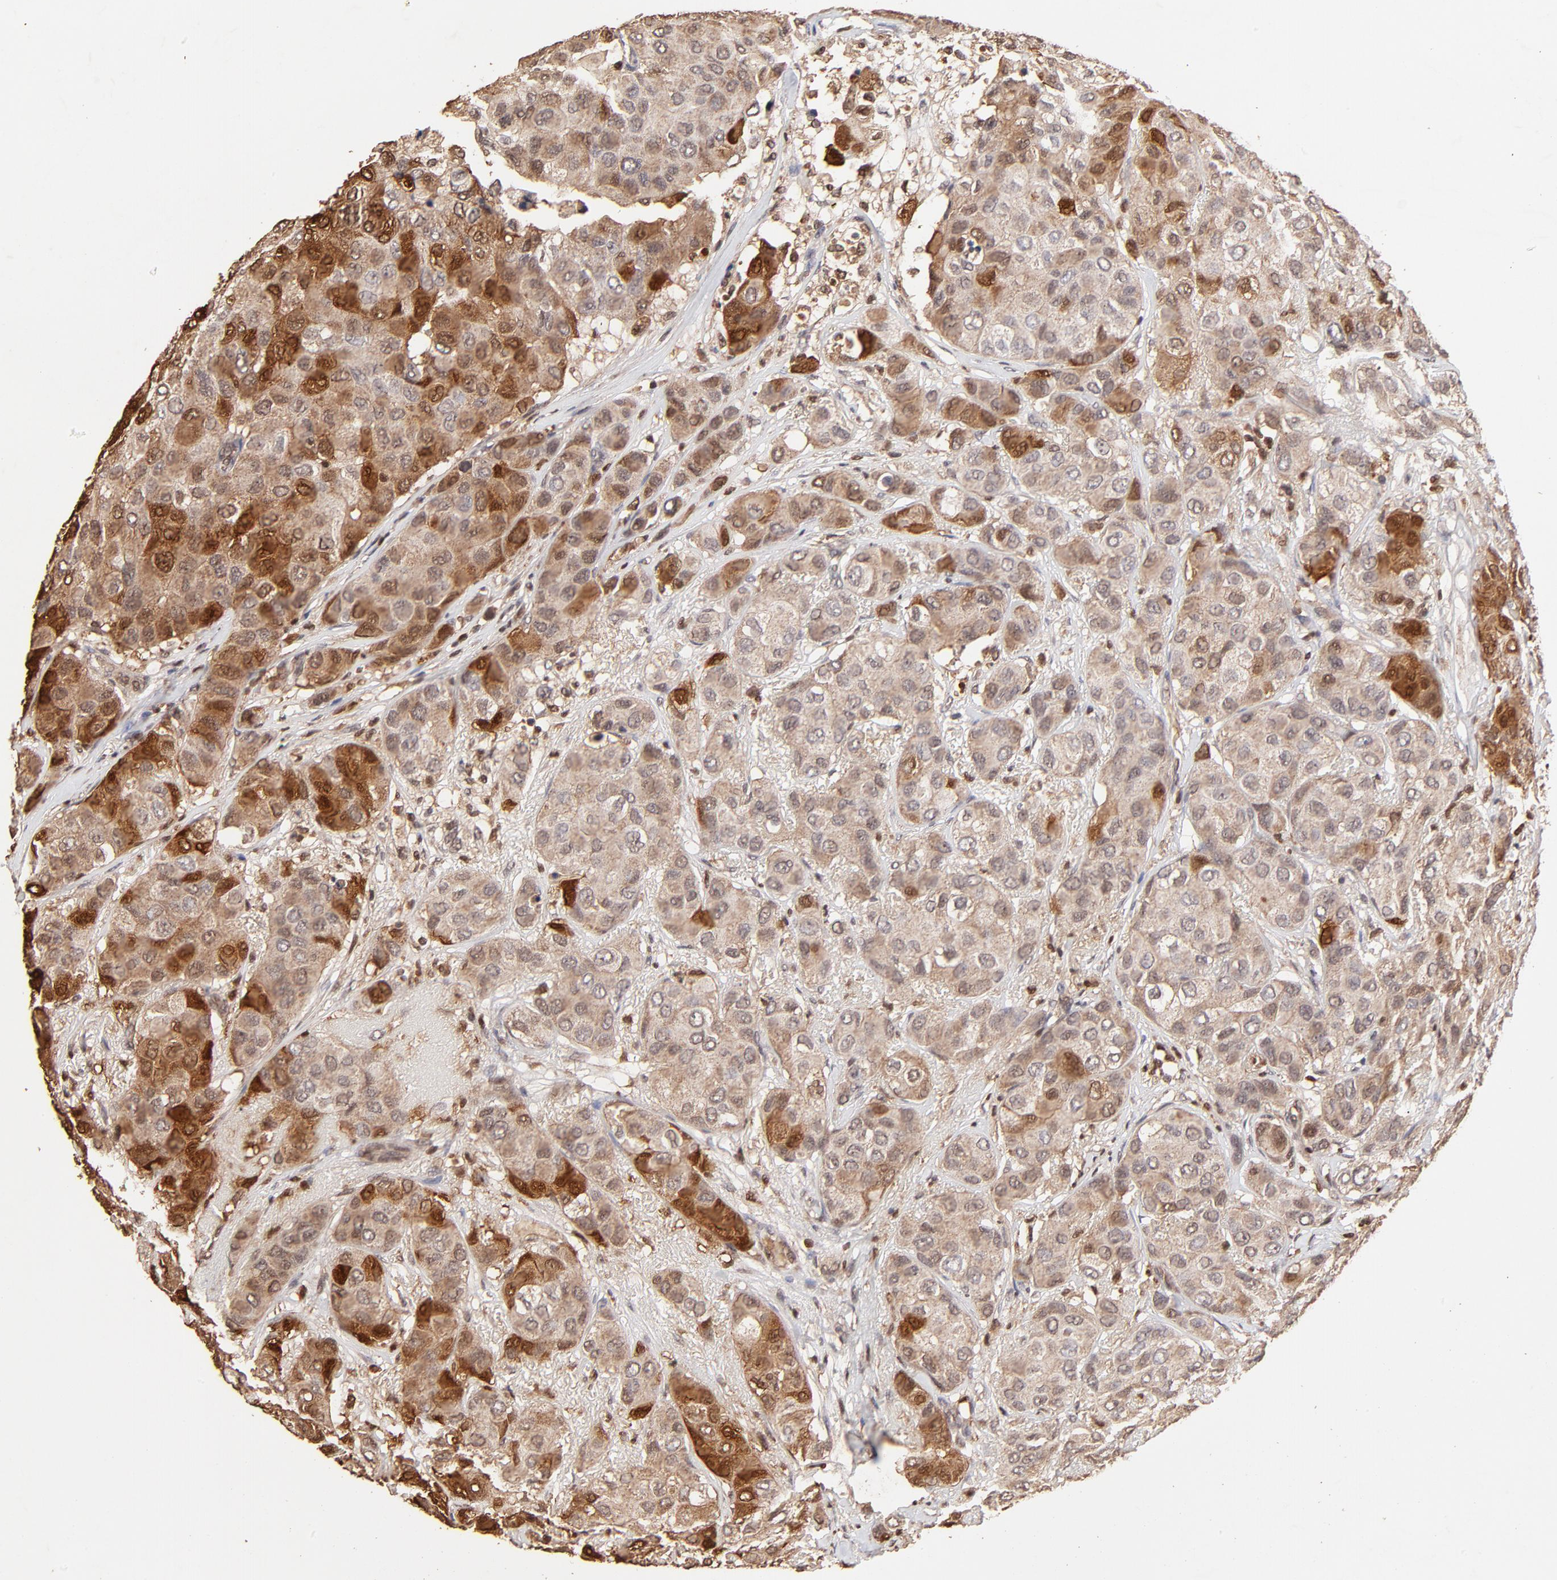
{"staining": {"intensity": "moderate", "quantity": "<25%", "location": "cytoplasmic/membranous,nuclear"}, "tissue": "breast cancer", "cell_type": "Tumor cells", "image_type": "cancer", "snomed": [{"axis": "morphology", "description": "Duct carcinoma"}, {"axis": "topography", "description": "Breast"}], "caption": "Breast cancer (invasive ductal carcinoma) was stained to show a protein in brown. There is low levels of moderate cytoplasmic/membranous and nuclear positivity in about <25% of tumor cells. (DAB (3,3'-diaminobenzidine) IHC, brown staining for protein, blue staining for nuclei).", "gene": "CASP1", "patient": {"sex": "female", "age": 68}}